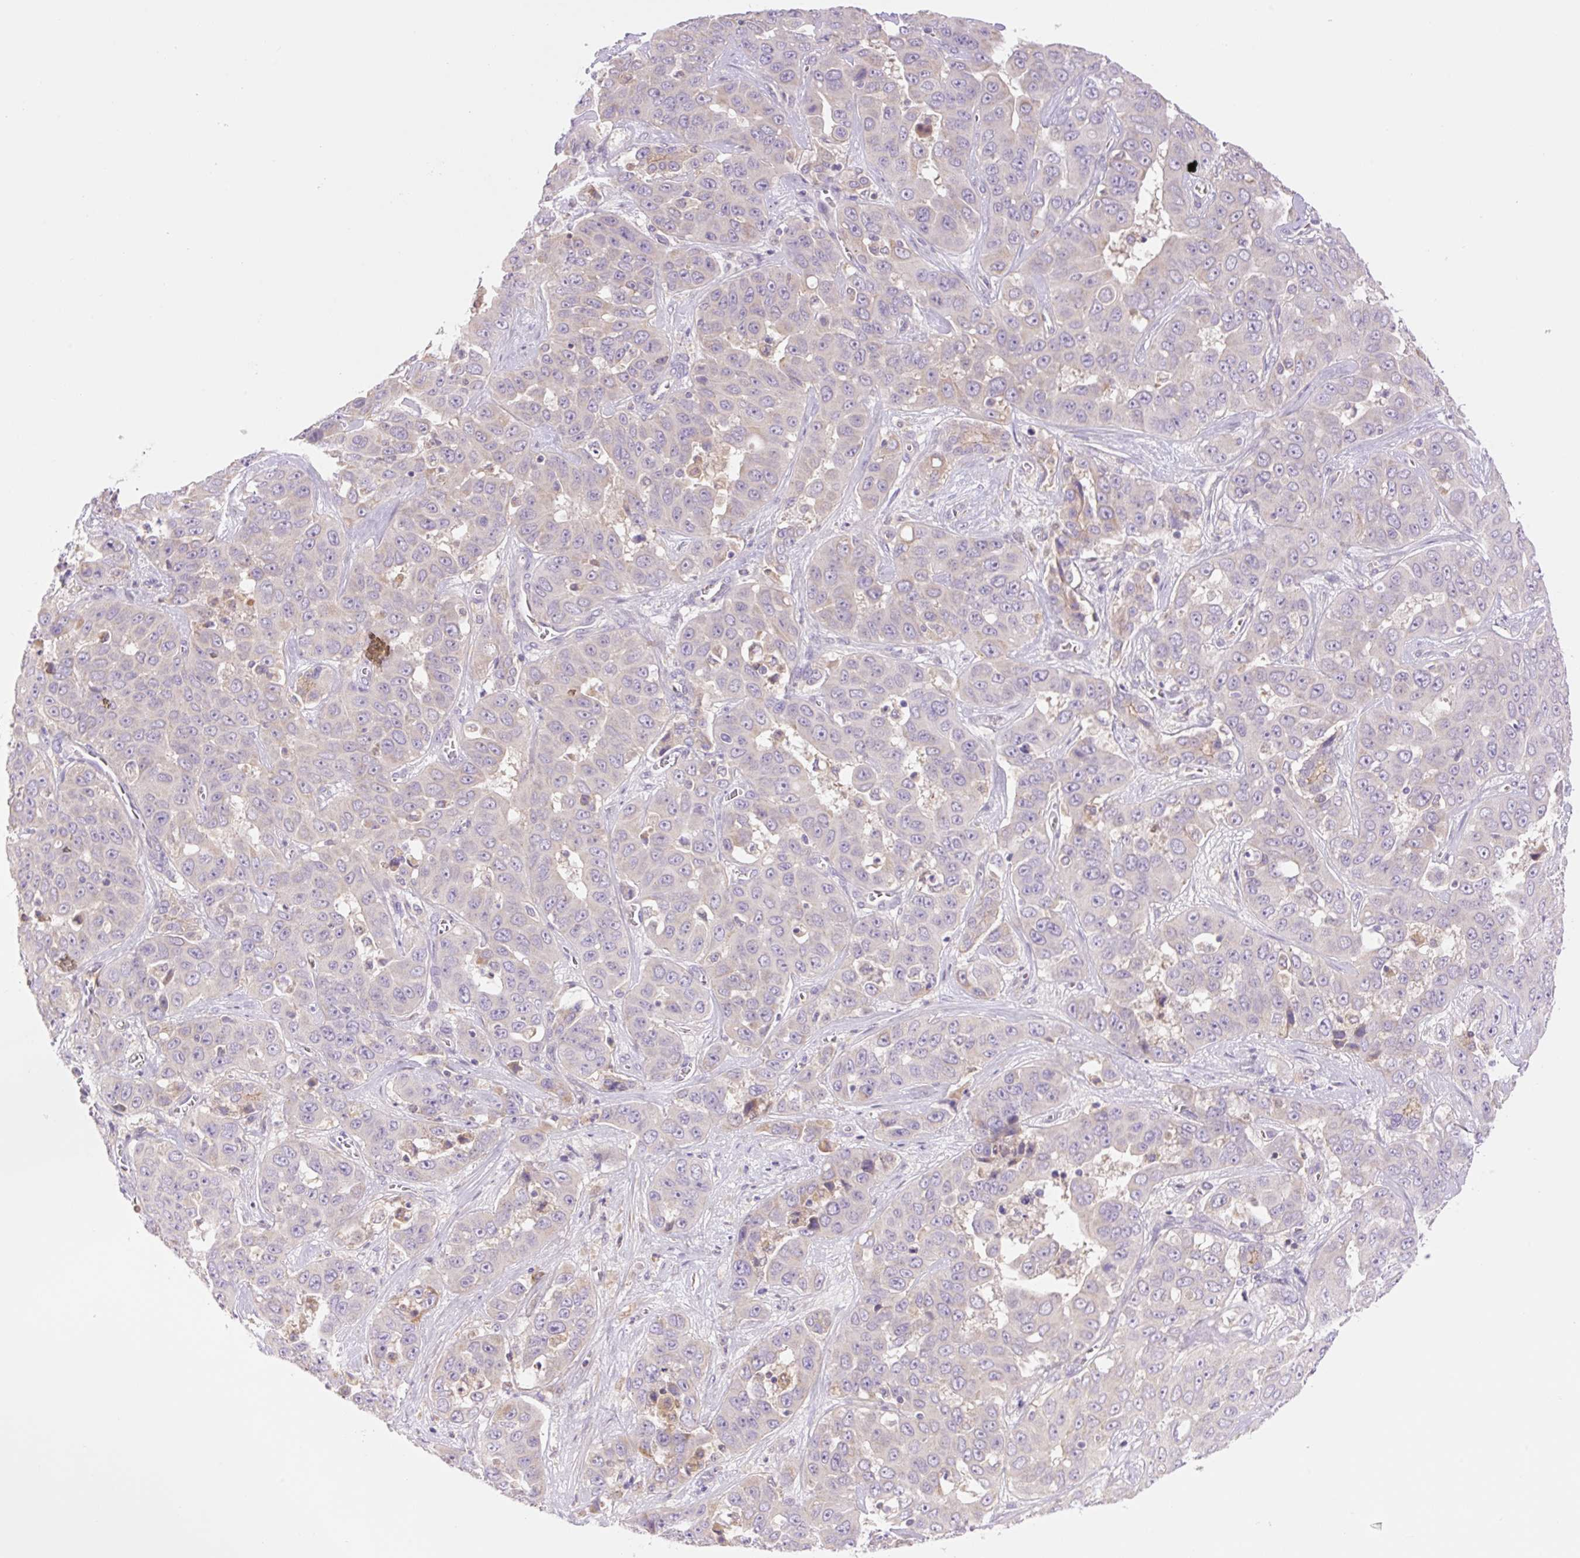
{"staining": {"intensity": "negative", "quantity": "none", "location": "none"}, "tissue": "liver cancer", "cell_type": "Tumor cells", "image_type": "cancer", "snomed": [{"axis": "morphology", "description": "Cholangiocarcinoma"}, {"axis": "topography", "description": "Liver"}], "caption": "High power microscopy image of an immunohistochemistry (IHC) micrograph of cholangiocarcinoma (liver), revealing no significant expression in tumor cells.", "gene": "DENND5A", "patient": {"sex": "female", "age": 52}}